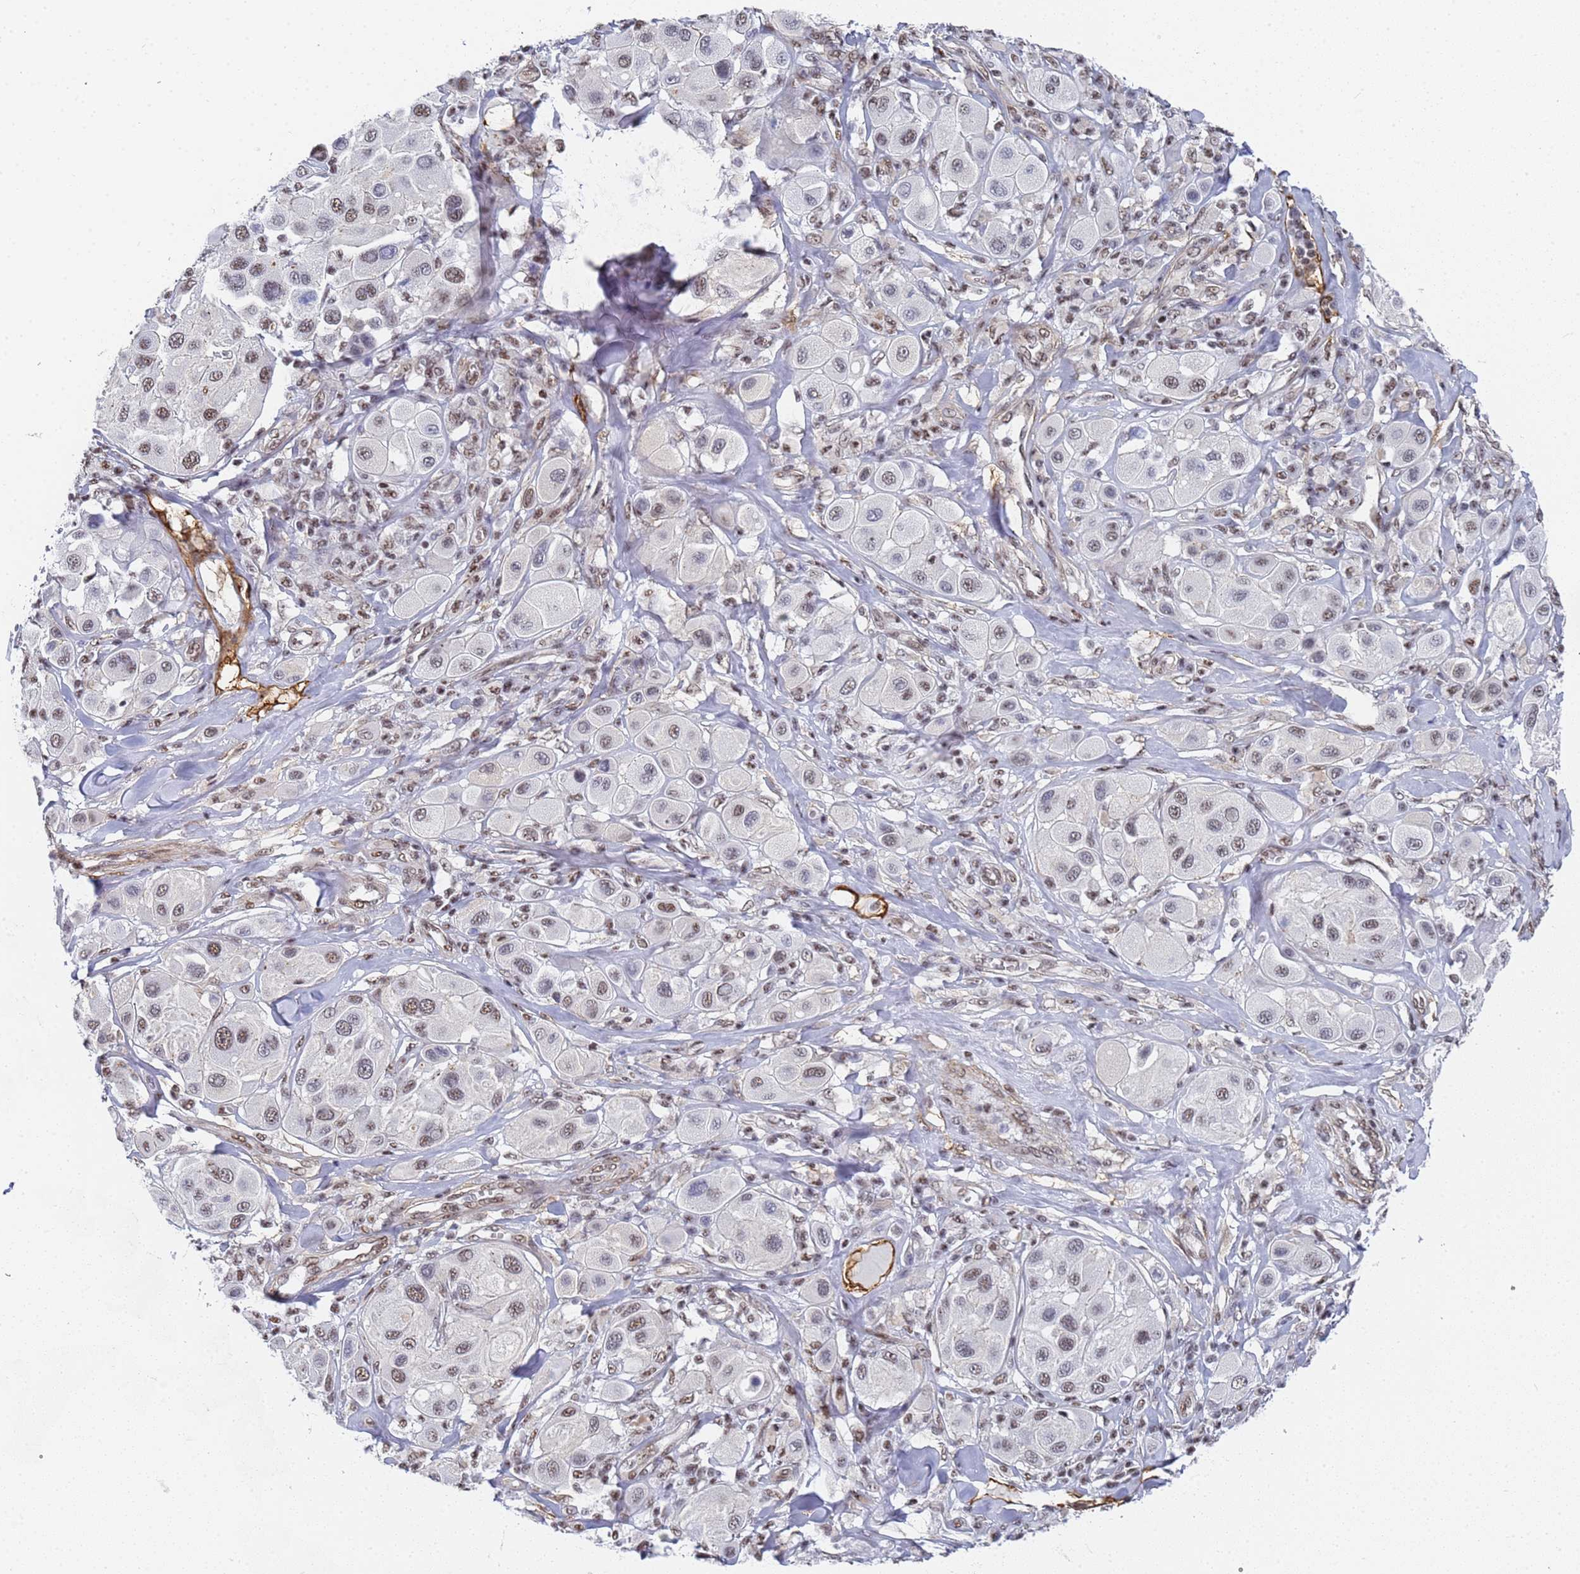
{"staining": {"intensity": "moderate", "quantity": "25%-75%", "location": "nuclear"}, "tissue": "melanoma", "cell_type": "Tumor cells", "image_type": "cancer", "snomed": [{"axis": "morphology", "description": "Malignant melanoma, Metastatic site"}, {"axis": "topography", "description": "Skin"}], "caption": "Protein staining of malignant melanoma (metastatic site) tissue demonstrates moderate nuclear positivity in about 25%-75% of tumor cells.", "gene": "PRRT4", "patient": {"sex": "male", "age": 41}}